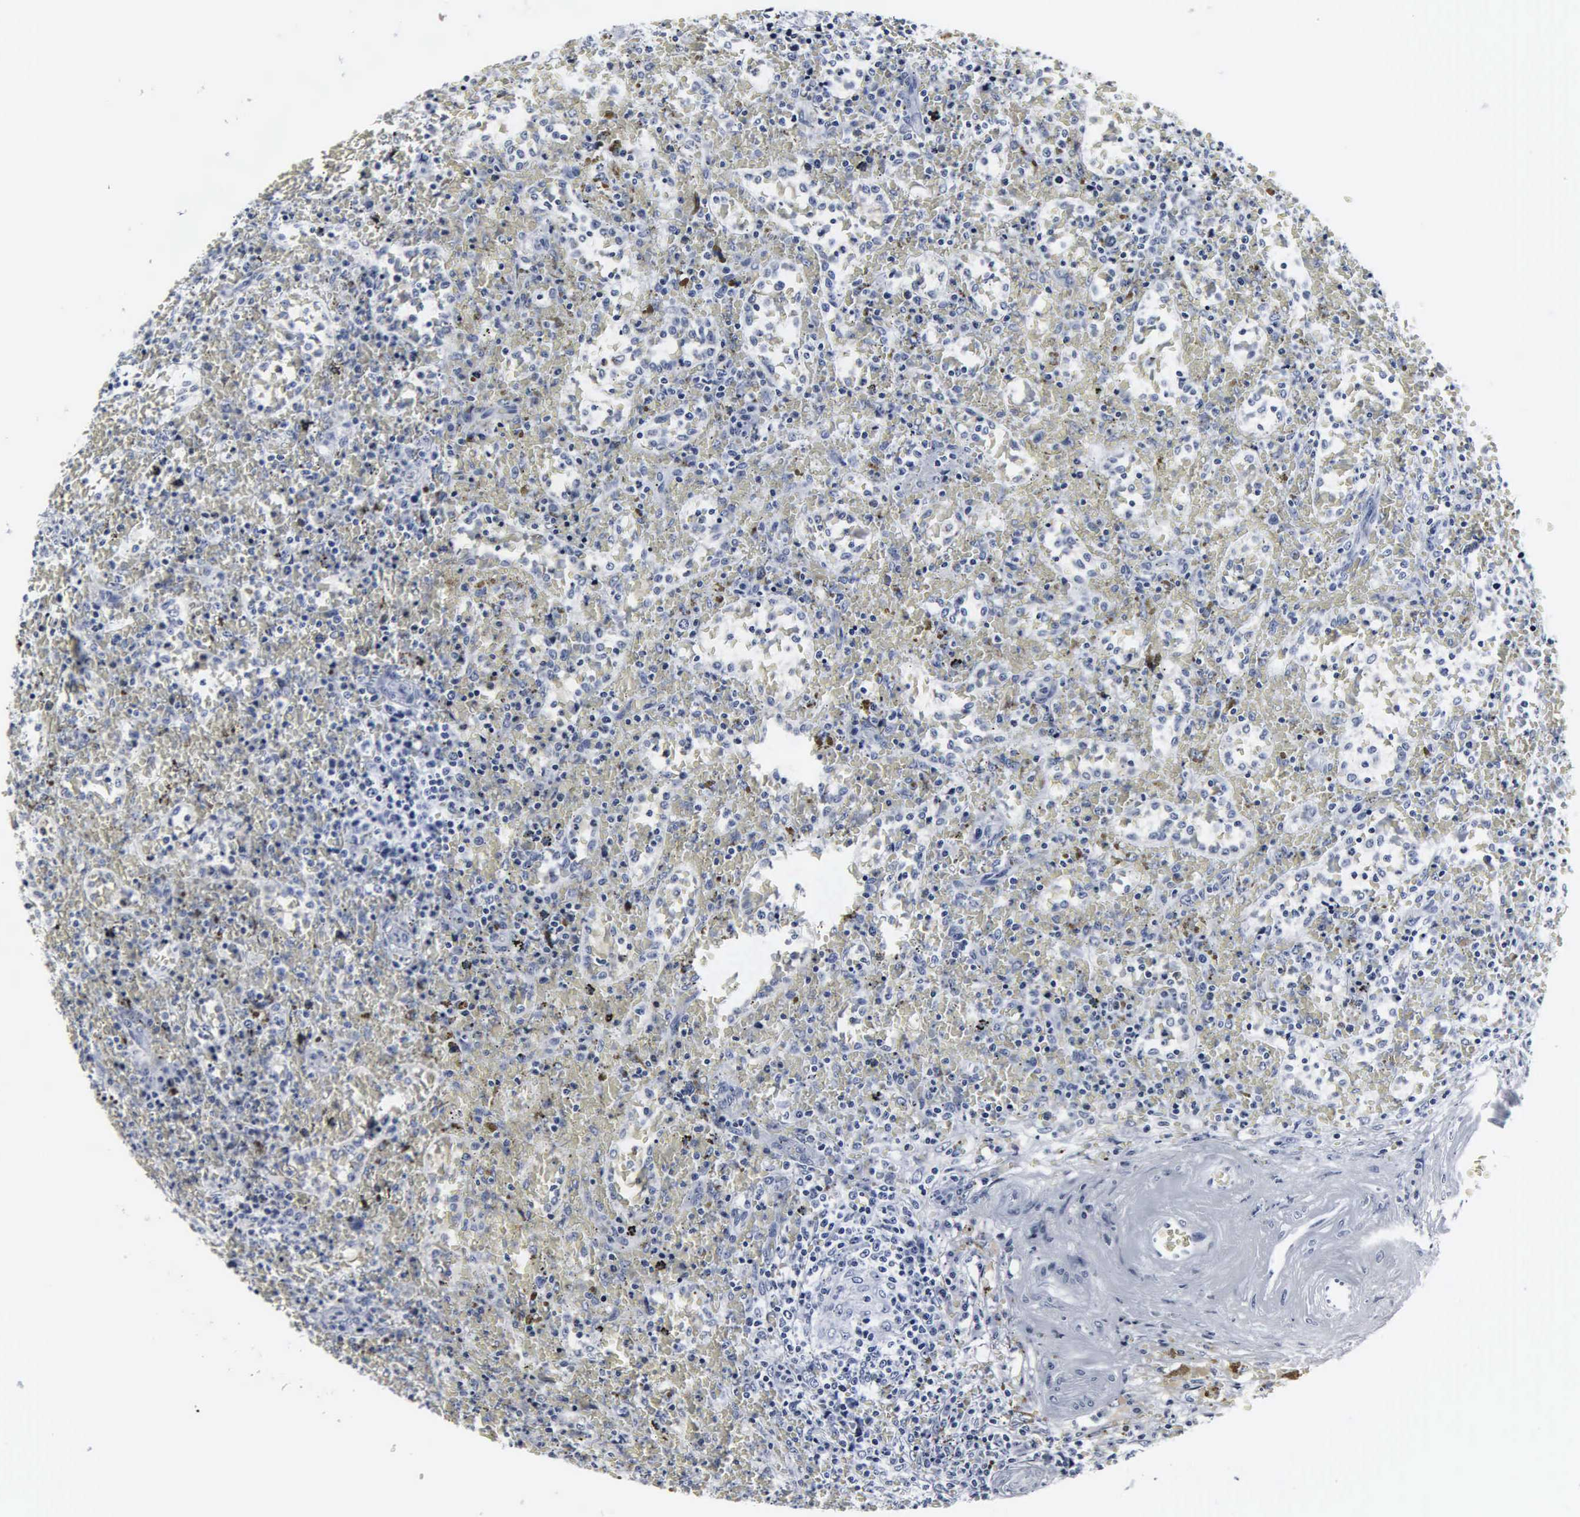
{"staining": {"intensity": "negative", "quantity": "none", "location": "none"}, "tissue": "lymphoma", "cell_type": "Tumor cells", "image_type": "cancer", "snomed": [{"axis": "morphology", "description": "Malignant lymphoma, non-Hodgkin's type, High grade"}, {"axis": "topography", "description": "Spleen"}, {"axis": "topography", "description": "Lymph node"}], "caption": "This is an IHC image of malignant lymphoma, non-Hodgkin's type (high-grade). There is no staining in tumor cells.", "gene": "DGCR2", "patient": {"sex": "female", "age": 70}}